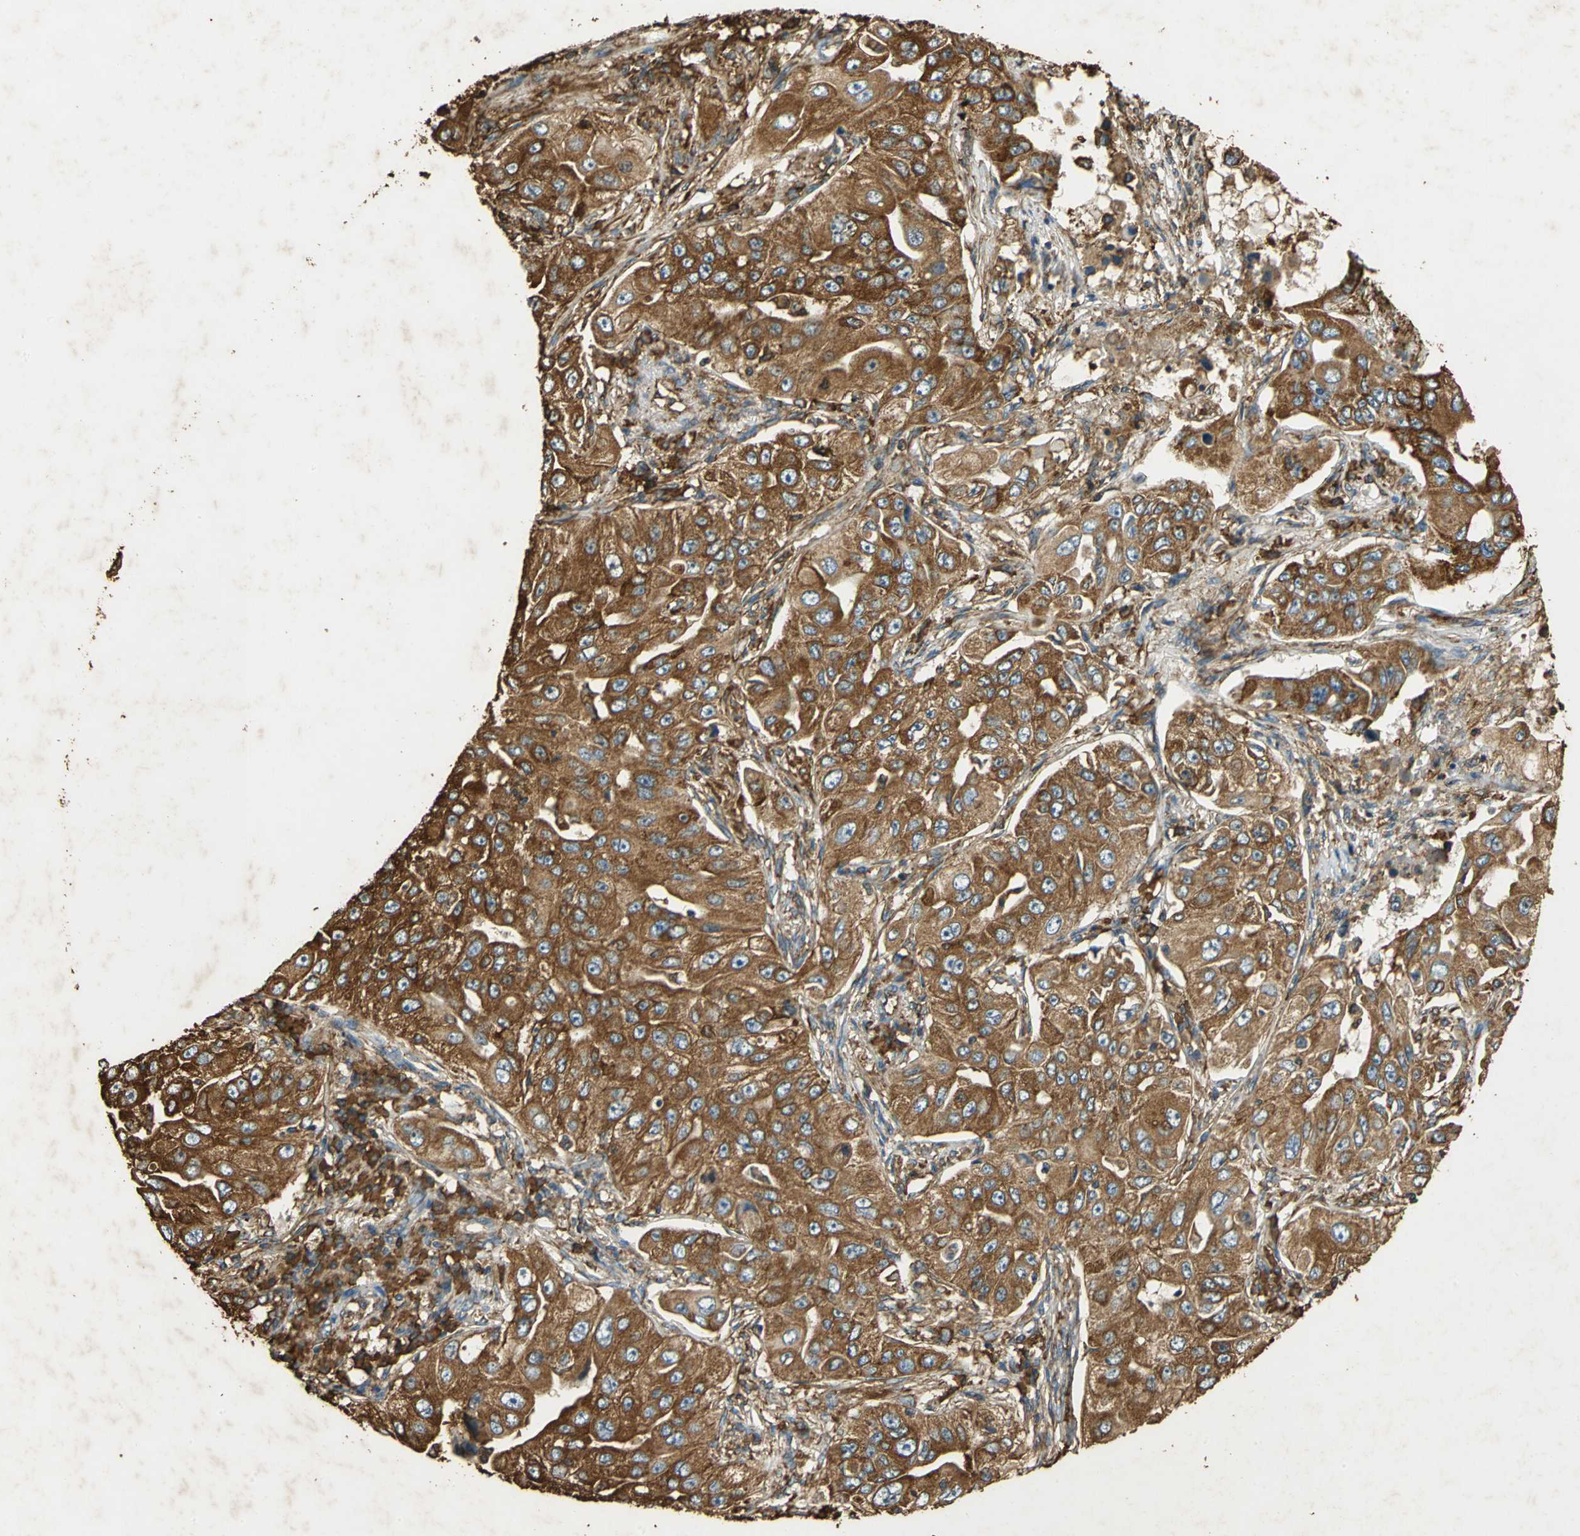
{"staining": {"intensity": "moderate", "quantity": ">75%", "location": "cytoplasmic/membranous"}, "tissue": "lung cancer", "cell_type": "Tumor cells", "image_type": "cancer", "snomed": [{"axis": "morphology", "description": "Adenocarcinoma, NOS"}, {"axis": "topography", "description": "Lung"}], "caption": "IHC histopathology image of adenocarcinoma (lung) stained for a protein (brown), which demonstrates medium levels of moderate cytoplasmic/membranous staining in about >75% of tumor cells.", "gene": "HSP90B1", "patient": {"sex": "male", "age": 84}}